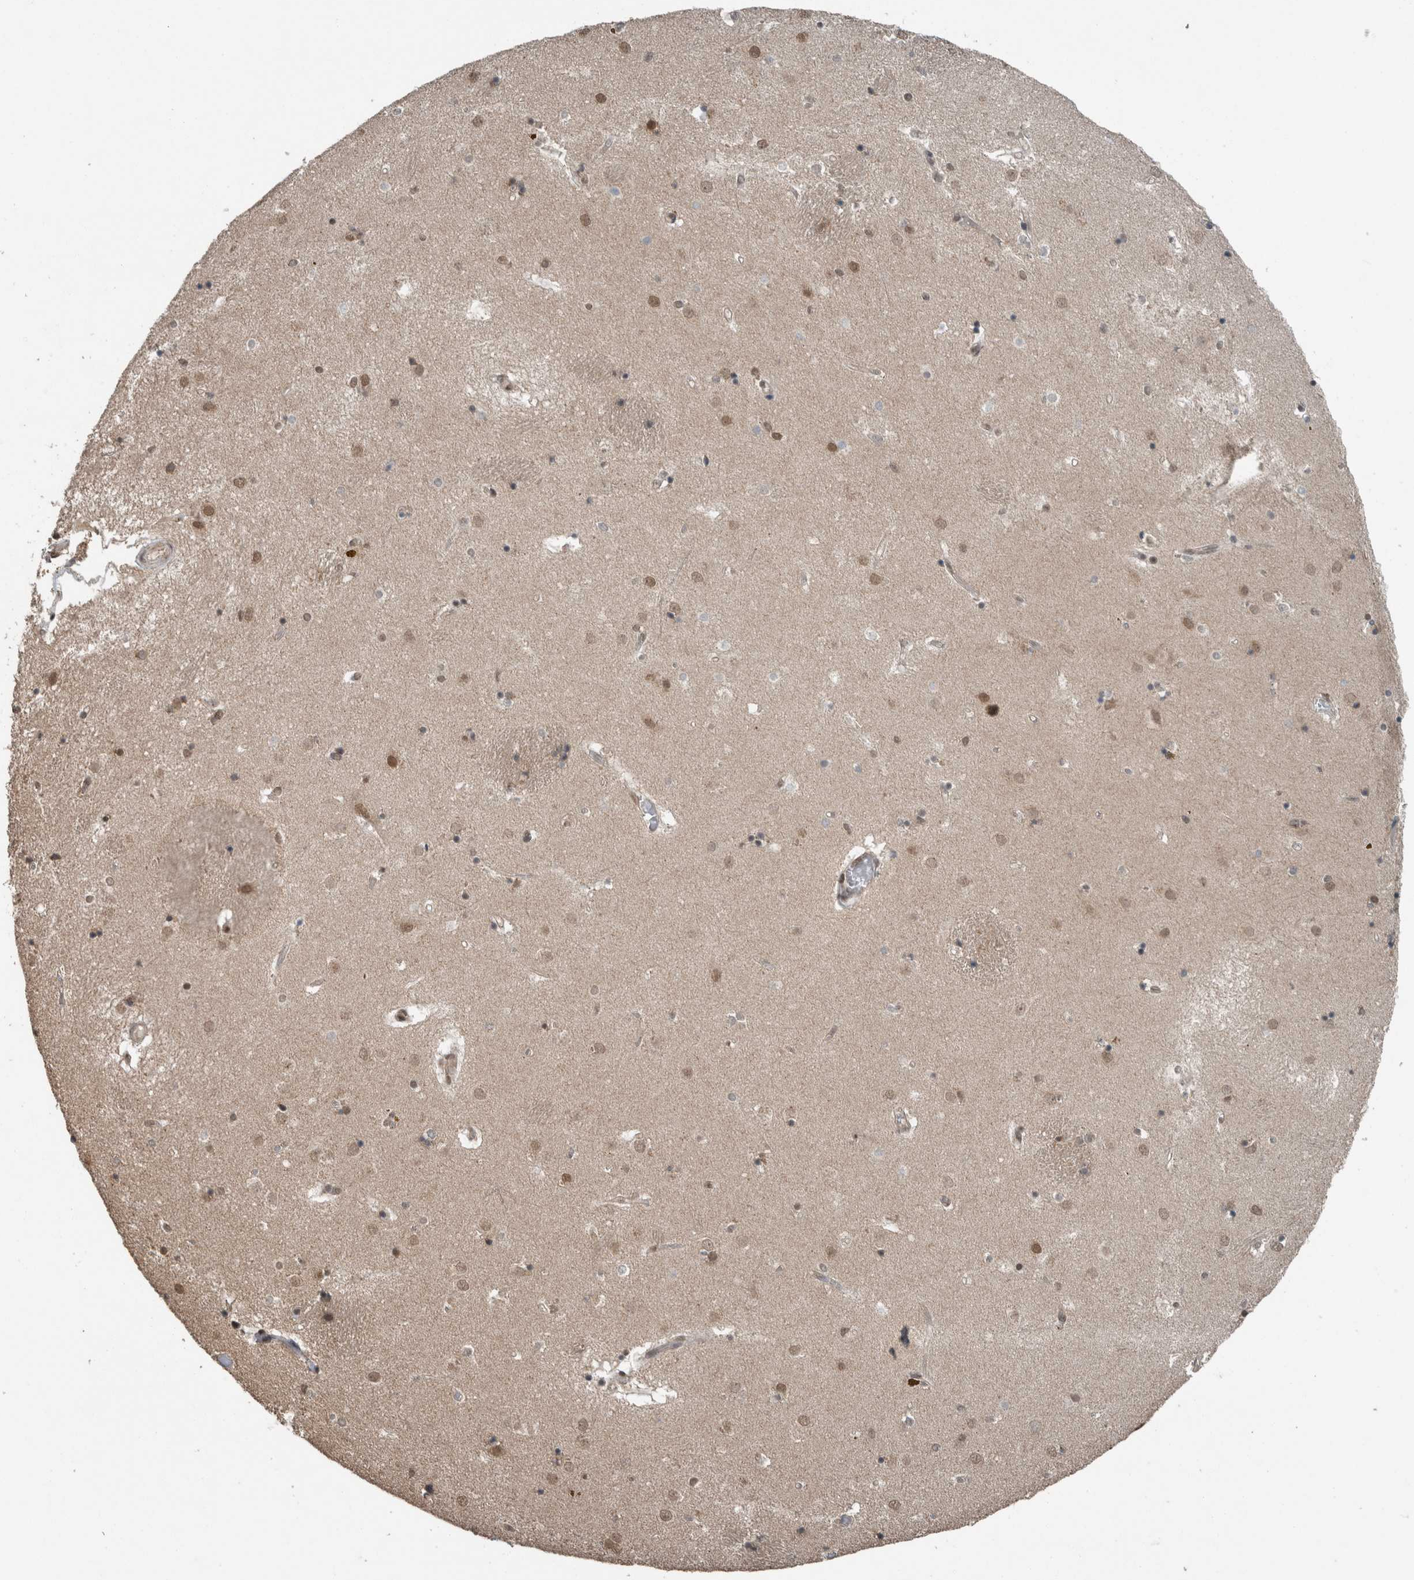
{"staining": {"intensity": "moderate", "quantity": "25%-75%", "location": "nuclear"}, "tissue": "caudate", "cell_type": "Glial cells", "image_type": "normal", "snomed": [{"axis": "morphology", "description": "Normal tissue, NOS"}, {"axis": "topography", "description": "Lateral ventricle wall"}], "caption": "Immunohistochemistry (IHC) photomicrograph of unremarkable caudate: caudate stained using IHC displays medium levels of moderate protein expression localized specifically in the nuclear of glial cells, appearing as a nuclear brown color.", "gene": "MYO1E", "patient": {"sex": "male", "age": 70}}